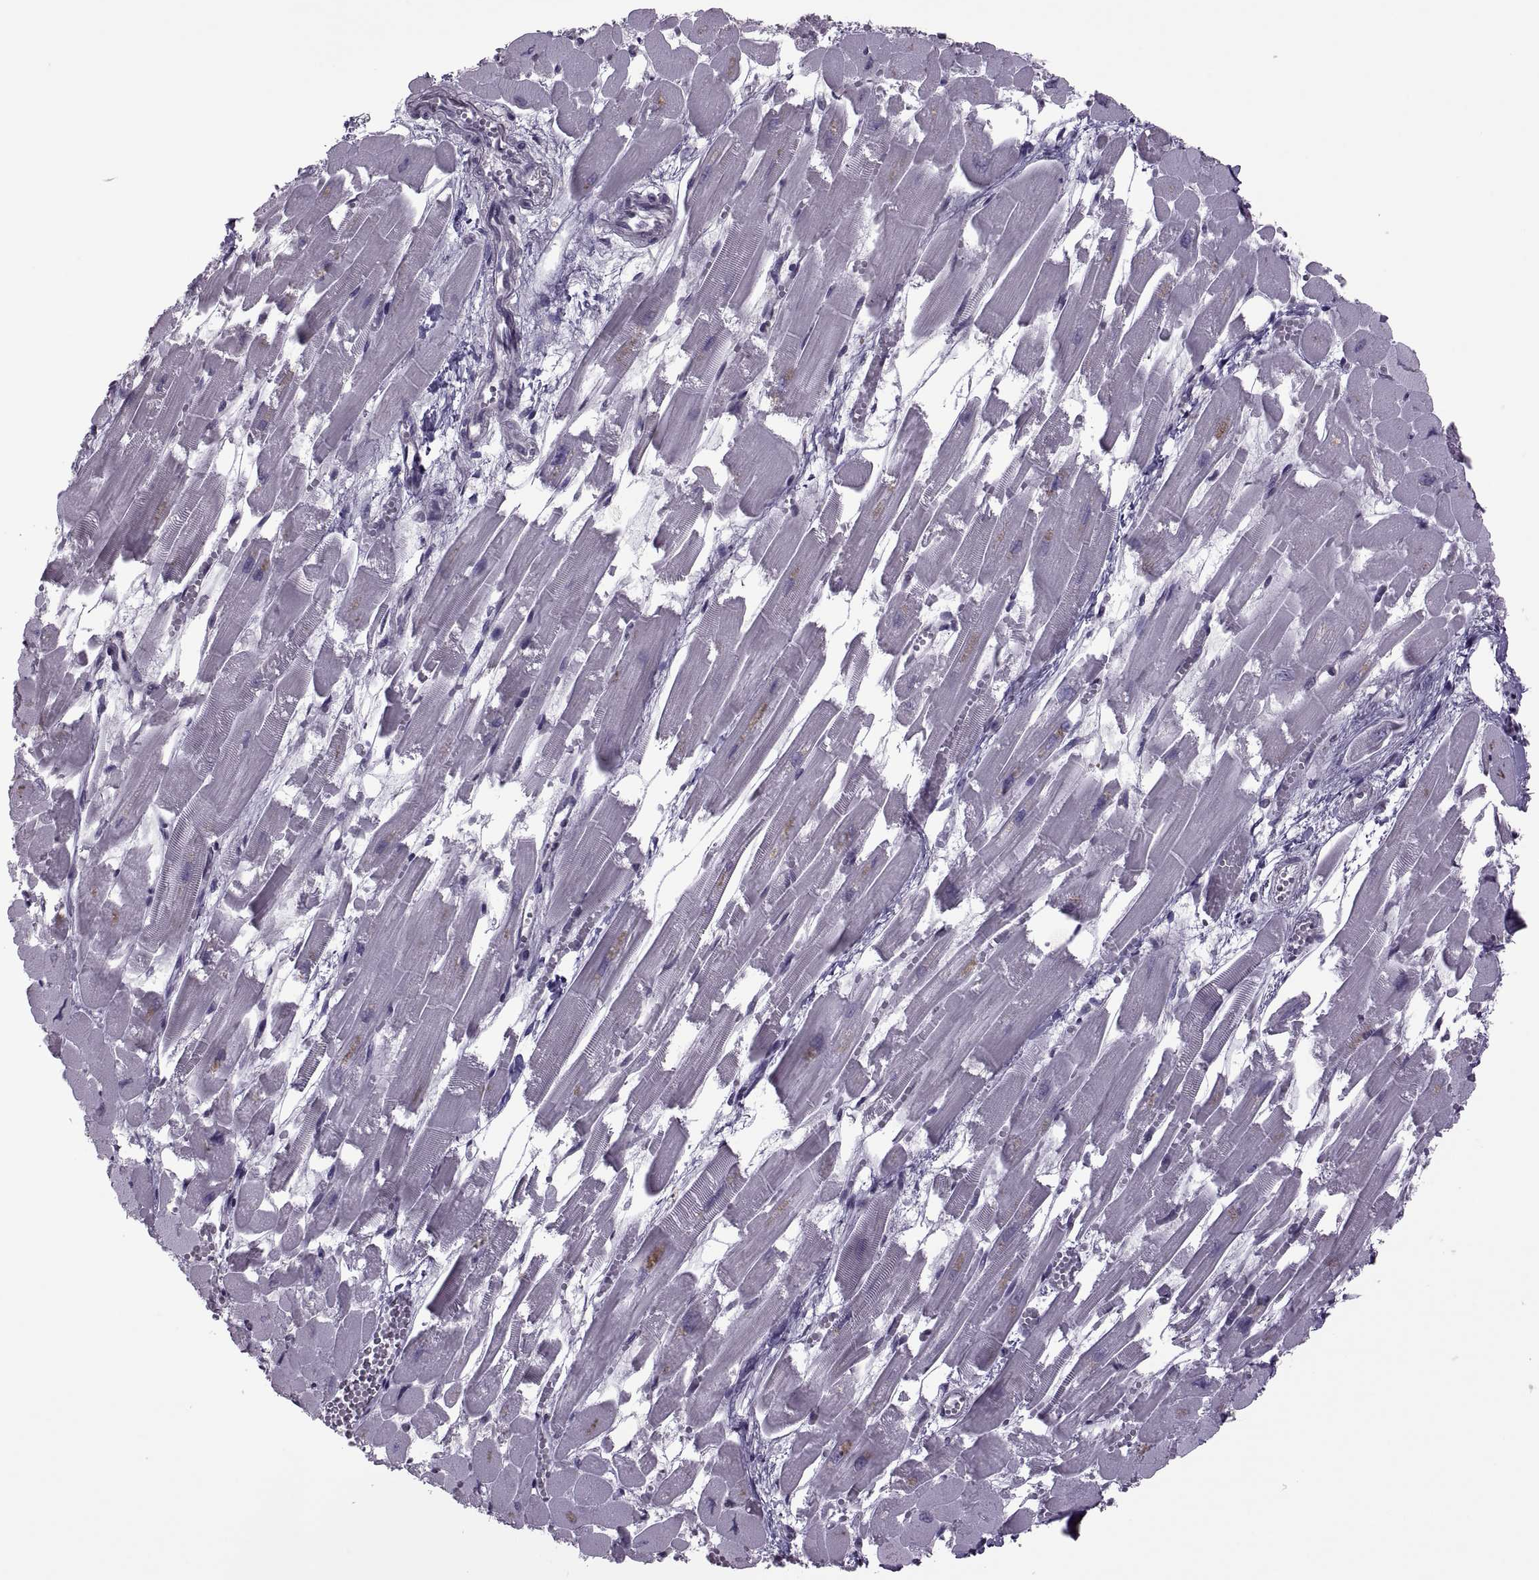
{"staining": {"intensity": "negative", "quantity": "none", "location": "none"}, "tissue": "heart muscle", "cell_type": "Cardiomyocytes", "image_type": "normal", "snomed": [{"axis": "morphology", "description": "Normal tissue, NOS"}, {"axis": "topography", "description": "Heart"}], "caption": "DAB (3,3'-diaminobenzidine) immunohistochemical staining of normal heart muscle shows no significant staining in cardiomyocytes. The staining is performed using DAB brown chromogen with nuclei counter-stained in using hematoxylin.", "gene": "PABPC1", "patient": {"sex": "female", "age": 52}}